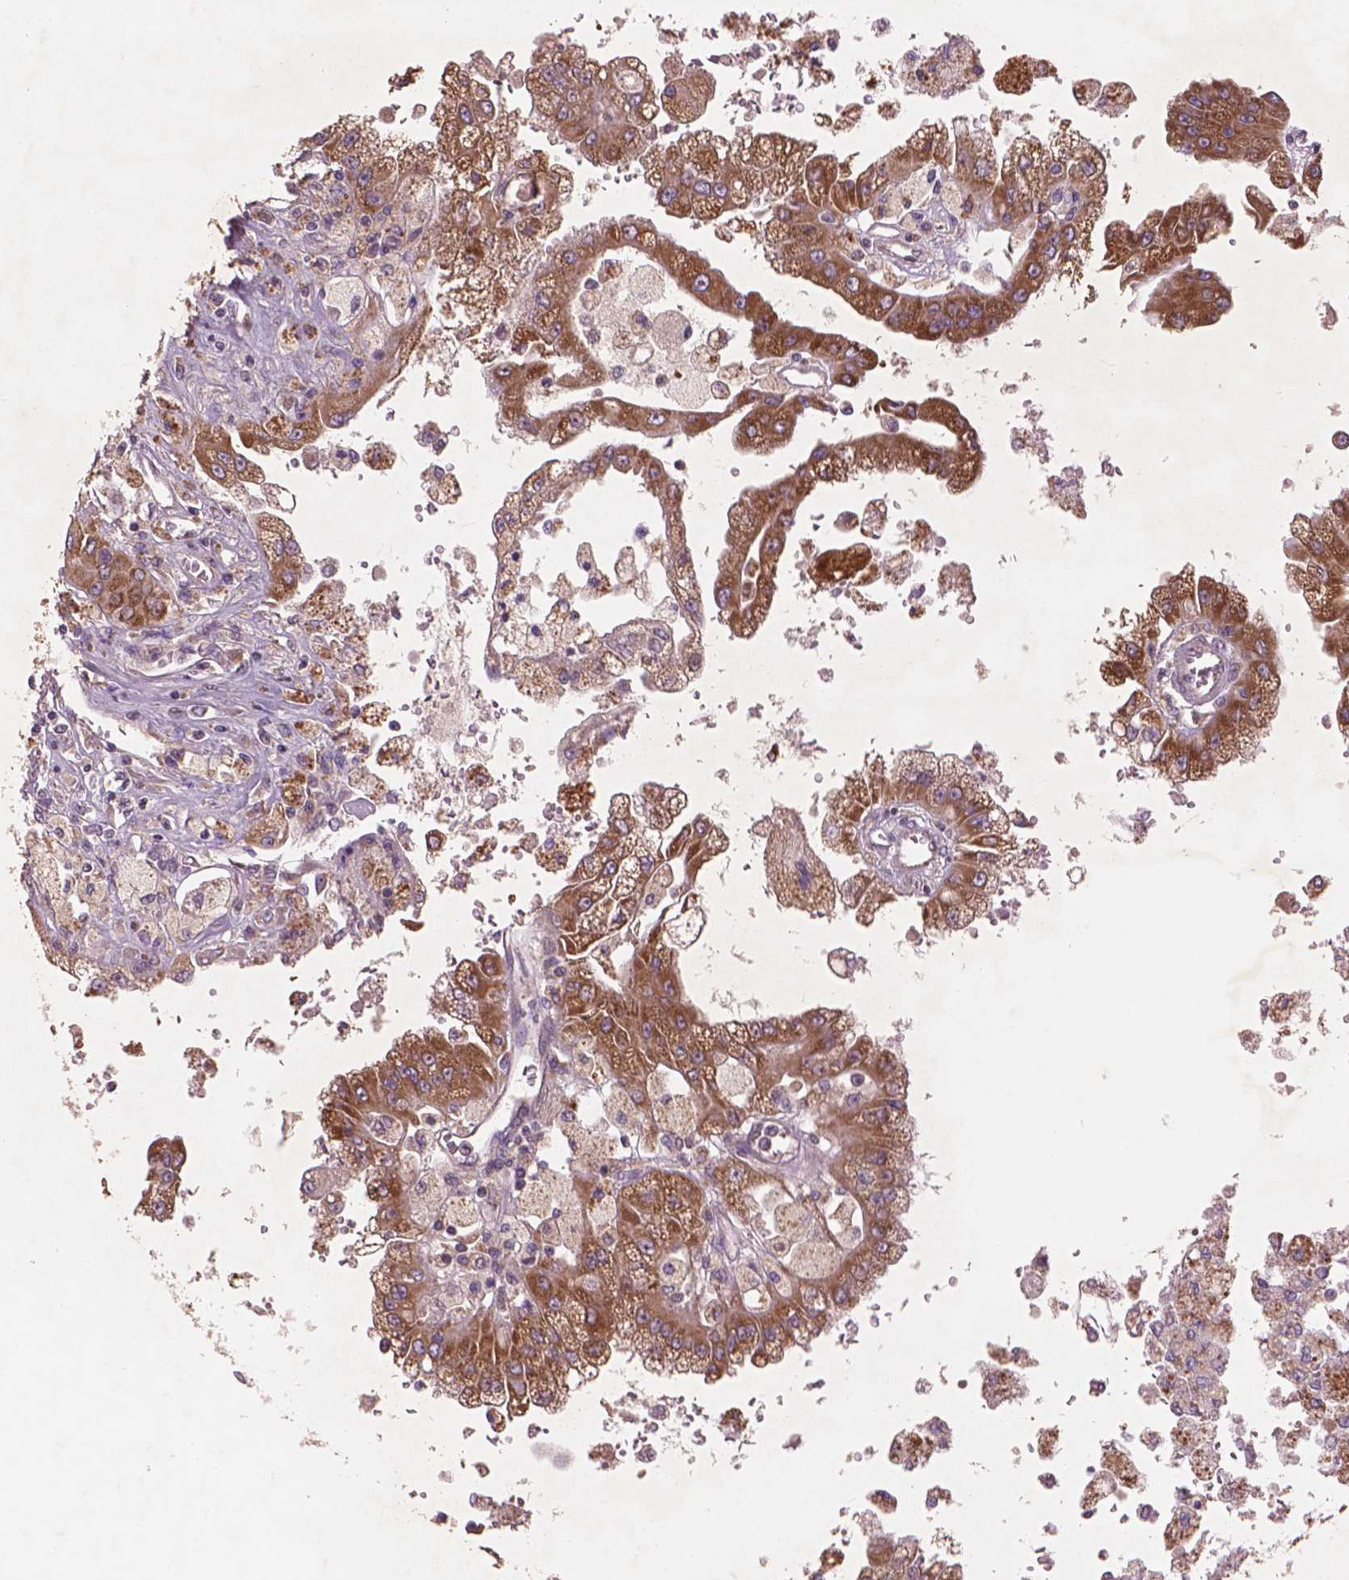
{"staining": {"intensity": "moderate", "quantity": ">75%", "location": "cytoplasmic/membranous"}, "tissue": "renal cancer", "cell_type": "Tumor cells", "image_type": "cancer", "snomed": [{"axis": "morphology", "description": "Adenocarcinoma, NOS"}, {"axis": "topography", "description": "Kidney"}], "caption": "The immunohistochemical stain highlights moderate cytoplasmic/membranous positivity in tumor cells of renal adenocarcinoma tissue.", "gene": "NLRX1", "patient": {"sex": "male", "age": 58}}